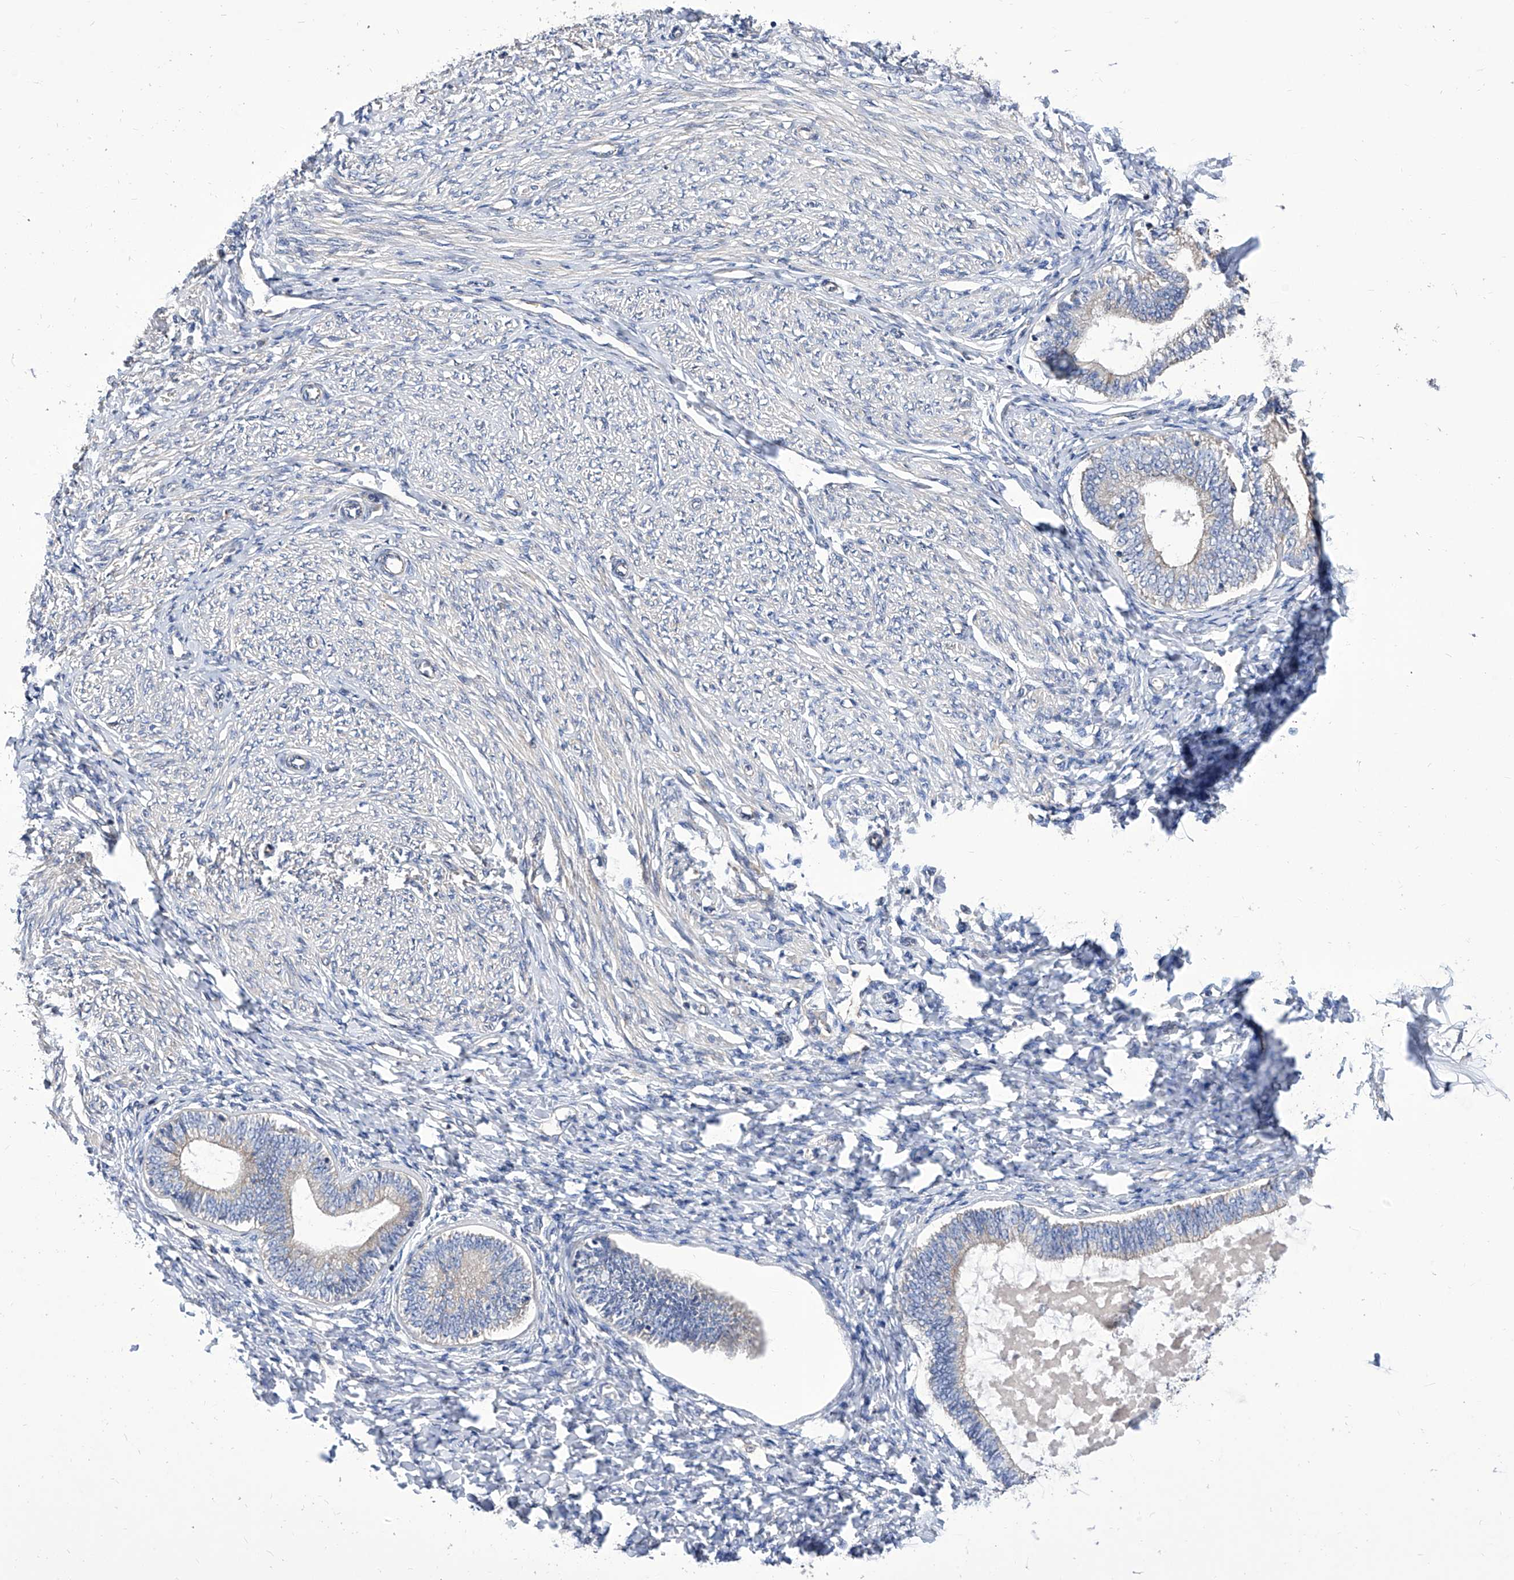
{"staining": {"intensity": "moderate", "quantity": "<25%", "location": "cytoplasmic/membranous"}, "tissue": "endometrium", "cell_type": "Cells in endometrial stroma", "image_type": "normal", "snomed": [{"axis": "morphology", "description": "Normal tissue, NOS"}, {"axis": "topography", "description": "Endometrium"}], "caption": "Immunohistochemical staining of unremarkable endometrium reveals moderate cytoplasmic/membranous protein expression in approximately <25% of cells in endometrial stroma.", "gene": "TJAP1", "patient": {"sex": "female", "age": 72}}